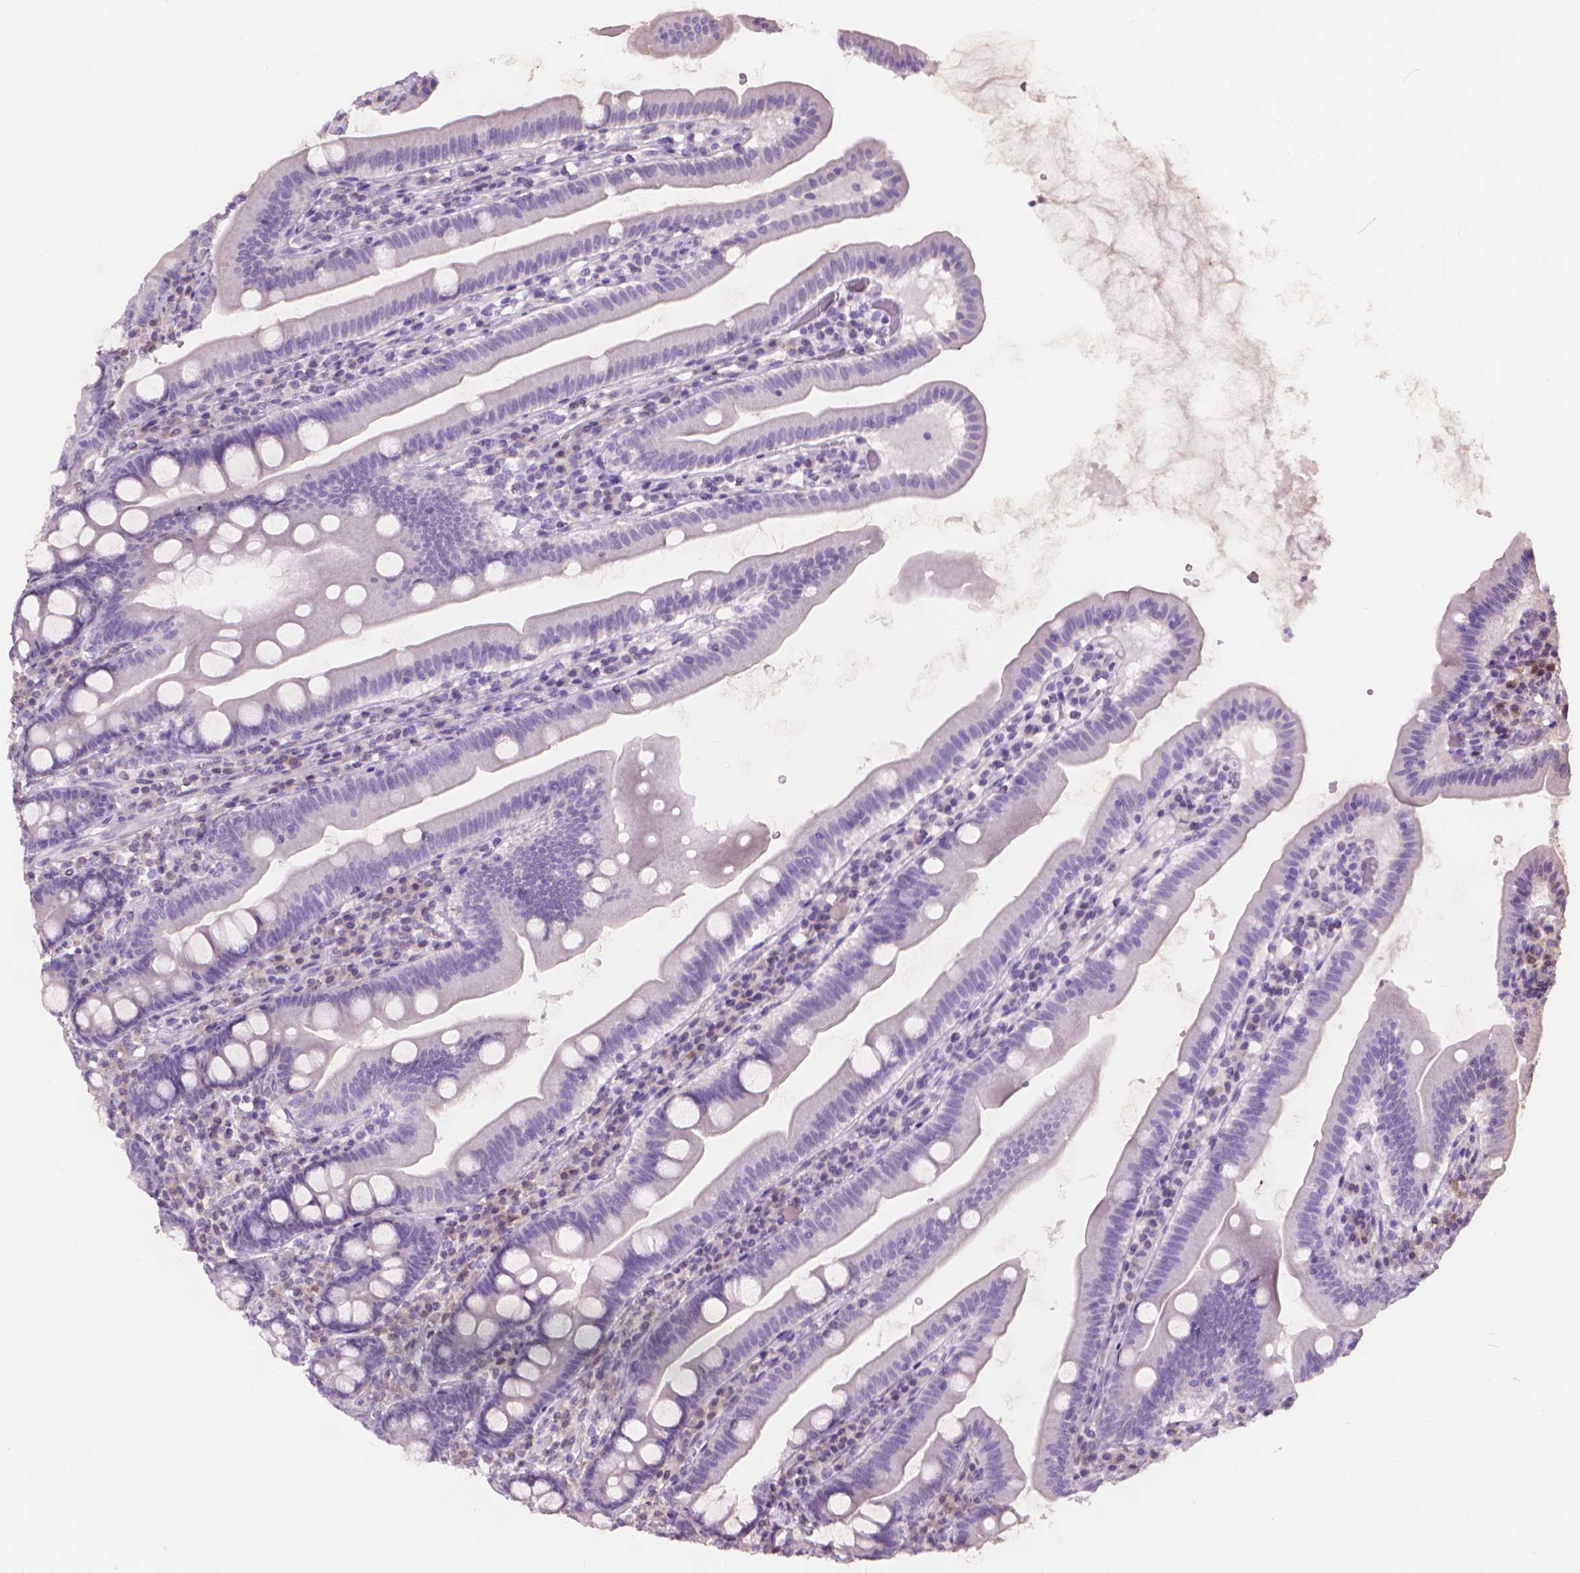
{"staining": {"intensity": "negative", "quantity": "none", "location": "none"}, "tissue": "duodenum", "cell_type": "Glandular cells", "image_type": "normal", "snomed": [{"axis": "morphology", "description": "Normal tissue, NOS"}, {"axis": "topography", "description": "Duodenum"}], "caption": "Glandular cells are negative for brown protein staining in unremarkable duodenum. (DAB (3,3'-diaminobenzidine) immunohistochemistry (IHC), high magnification).", "gene": "ENO2", "patient": {"sex": "female", "age": 67}}